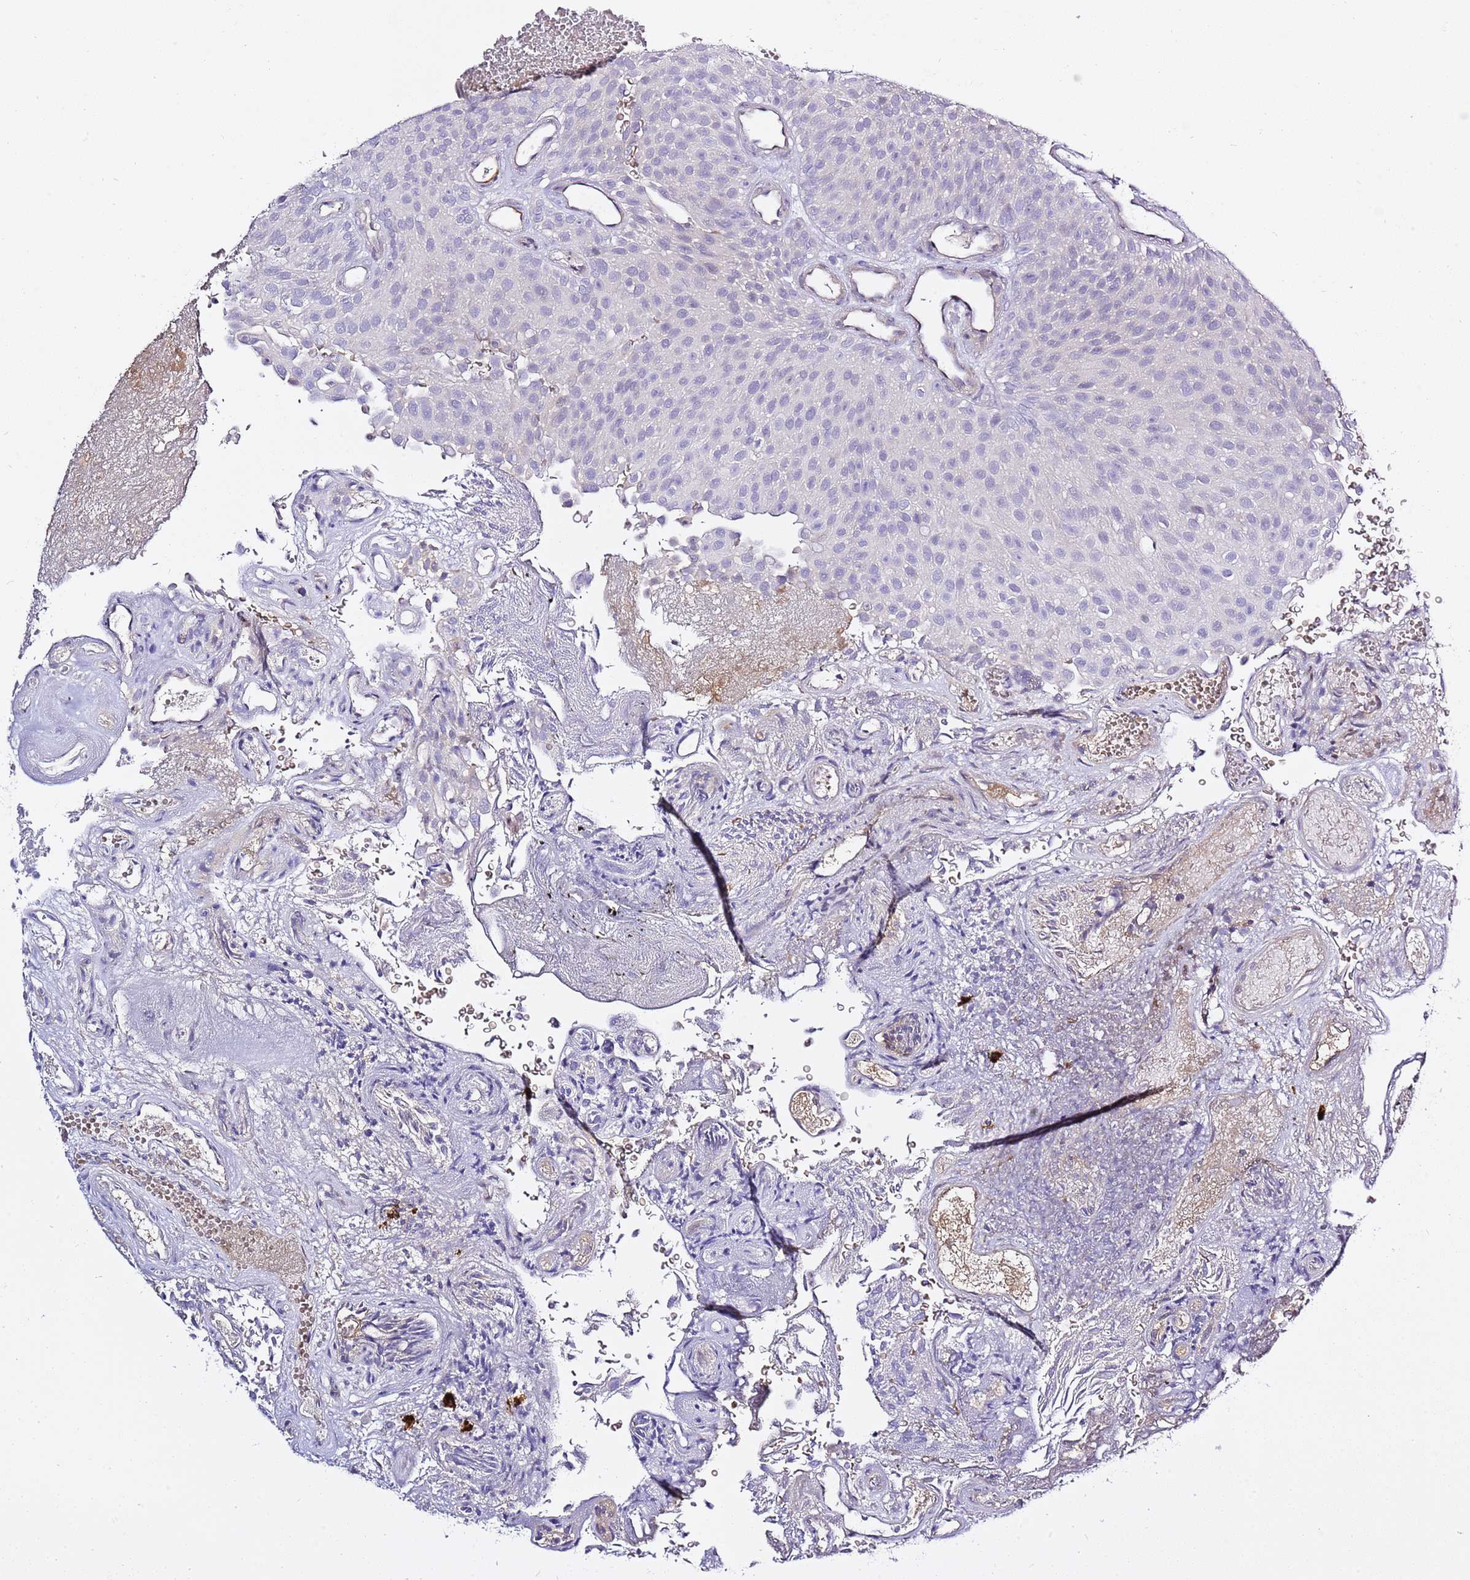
{"staining": {"intensity": "negative", "quantity": "none", "location": "none"}, "tissue": "urothelial cancer", "cell_type": "Tumor cells", "image_type": "cancer", "snomed": [{"axis": "morphology", "description": "Urothelial carcinoma, Low grade"}, {"axis": "topography", "description": "Urinary bladder"}], "caption": "Immunohistochemical staining of human low-grade urothelial carcinoma reveals no significant staining in tumor cells.", "gene": "RFK", "patient": {"sex": "male", "age": 78}}